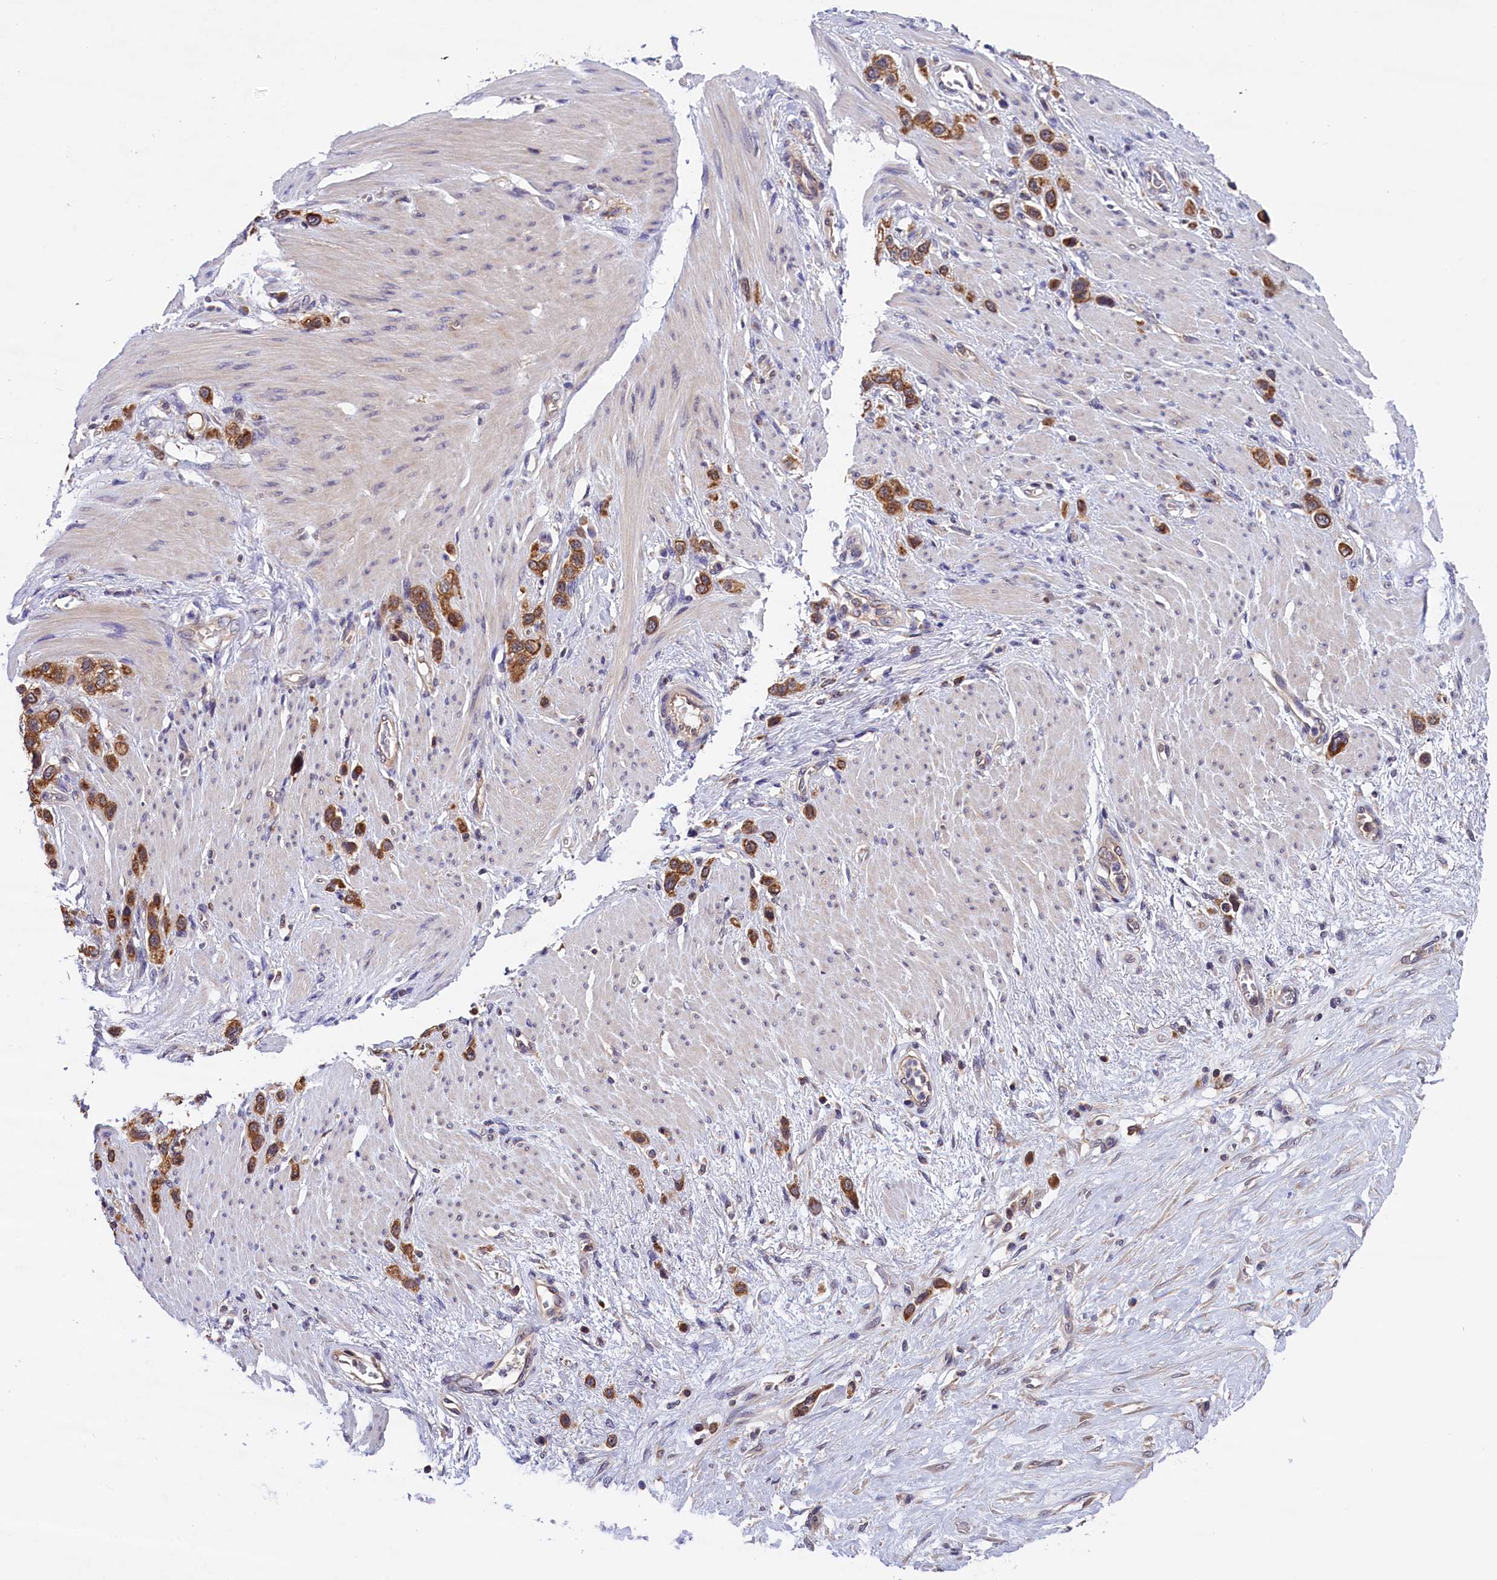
{"staining": {"intensity": "moderate", "quantity": ">75%", "location": "cytoplasmic/membranous"}, "tissue": "stomach cancer", "cell_type": "Tumor cells", "image_type": "cancer", "snomed": [{"axis": "morphology", "description": "Adenocarcinoma, NOS"}, {"axis": "morphology", "description": "Adenocarcinoma, High grade"}, {"axis": "topography", "description": "Stomach, upper"}, {"axis": "topography", "description": "Stomach, lower"}], "caption": "Moderate cytoplasmic/membranous expression is appreciated in about >75% of tumor cells in high-grade adenocarcinoma (stomach).", "gene": "TBCB", "patient": {"sex": "female", "age": 65}}